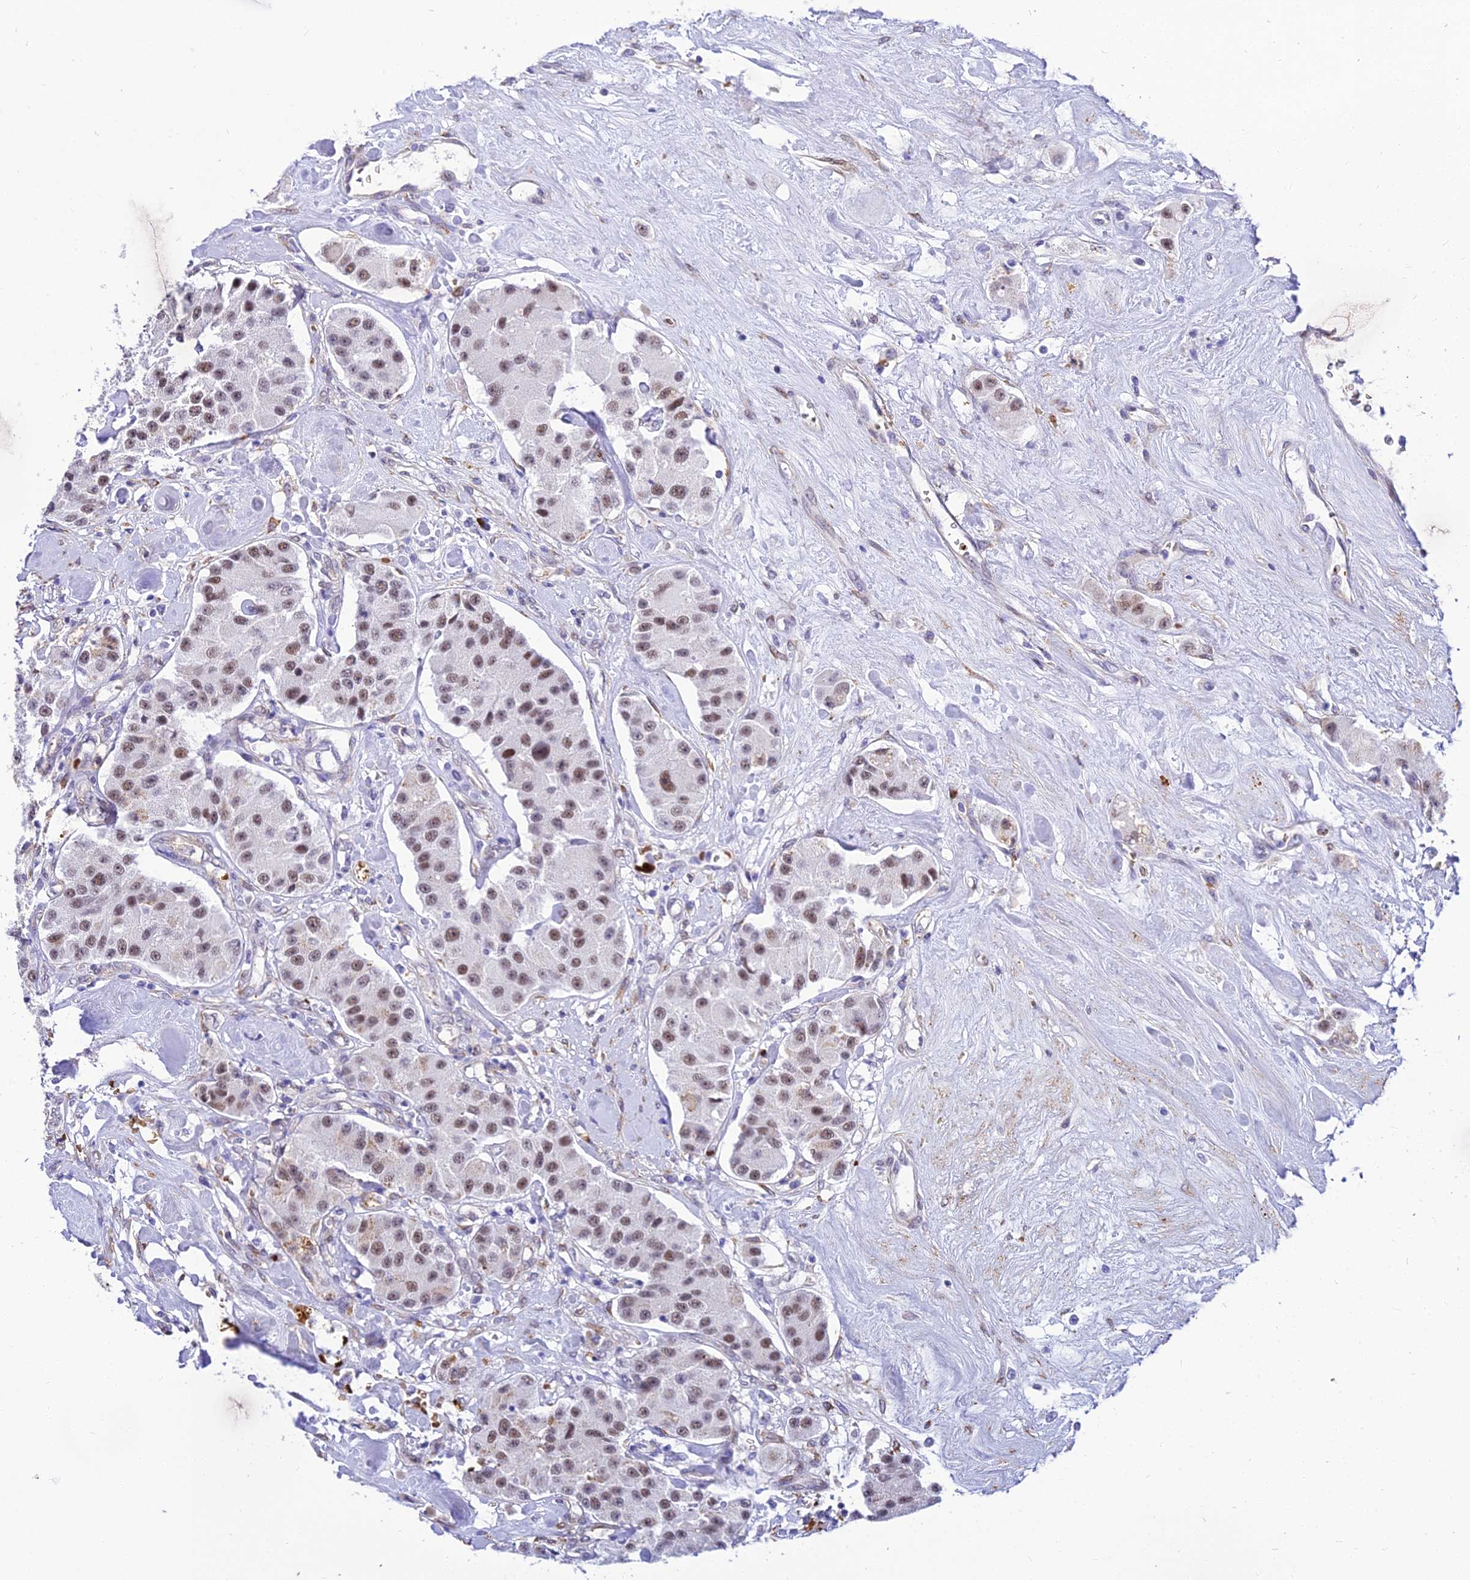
{"staining": {"intensity": "weak", "quantity": ">75%", "location": "nuclear"}, "tissue": "carcinoid", "cell_type": "Tumor cells", "image_type": "cancer", "snomed": [{"axis": "morphology", "description": "Carcinoid, malignant, NOS"}, {"axis": "topography", "description": "Pancreas"}], "caption": "A micrograph of carcinoid stained for a protein demonstrates weak nuclear brown staining in tumor cells.", "gene": "BCL9", "patient": {"sex": "male", "age": 41}}